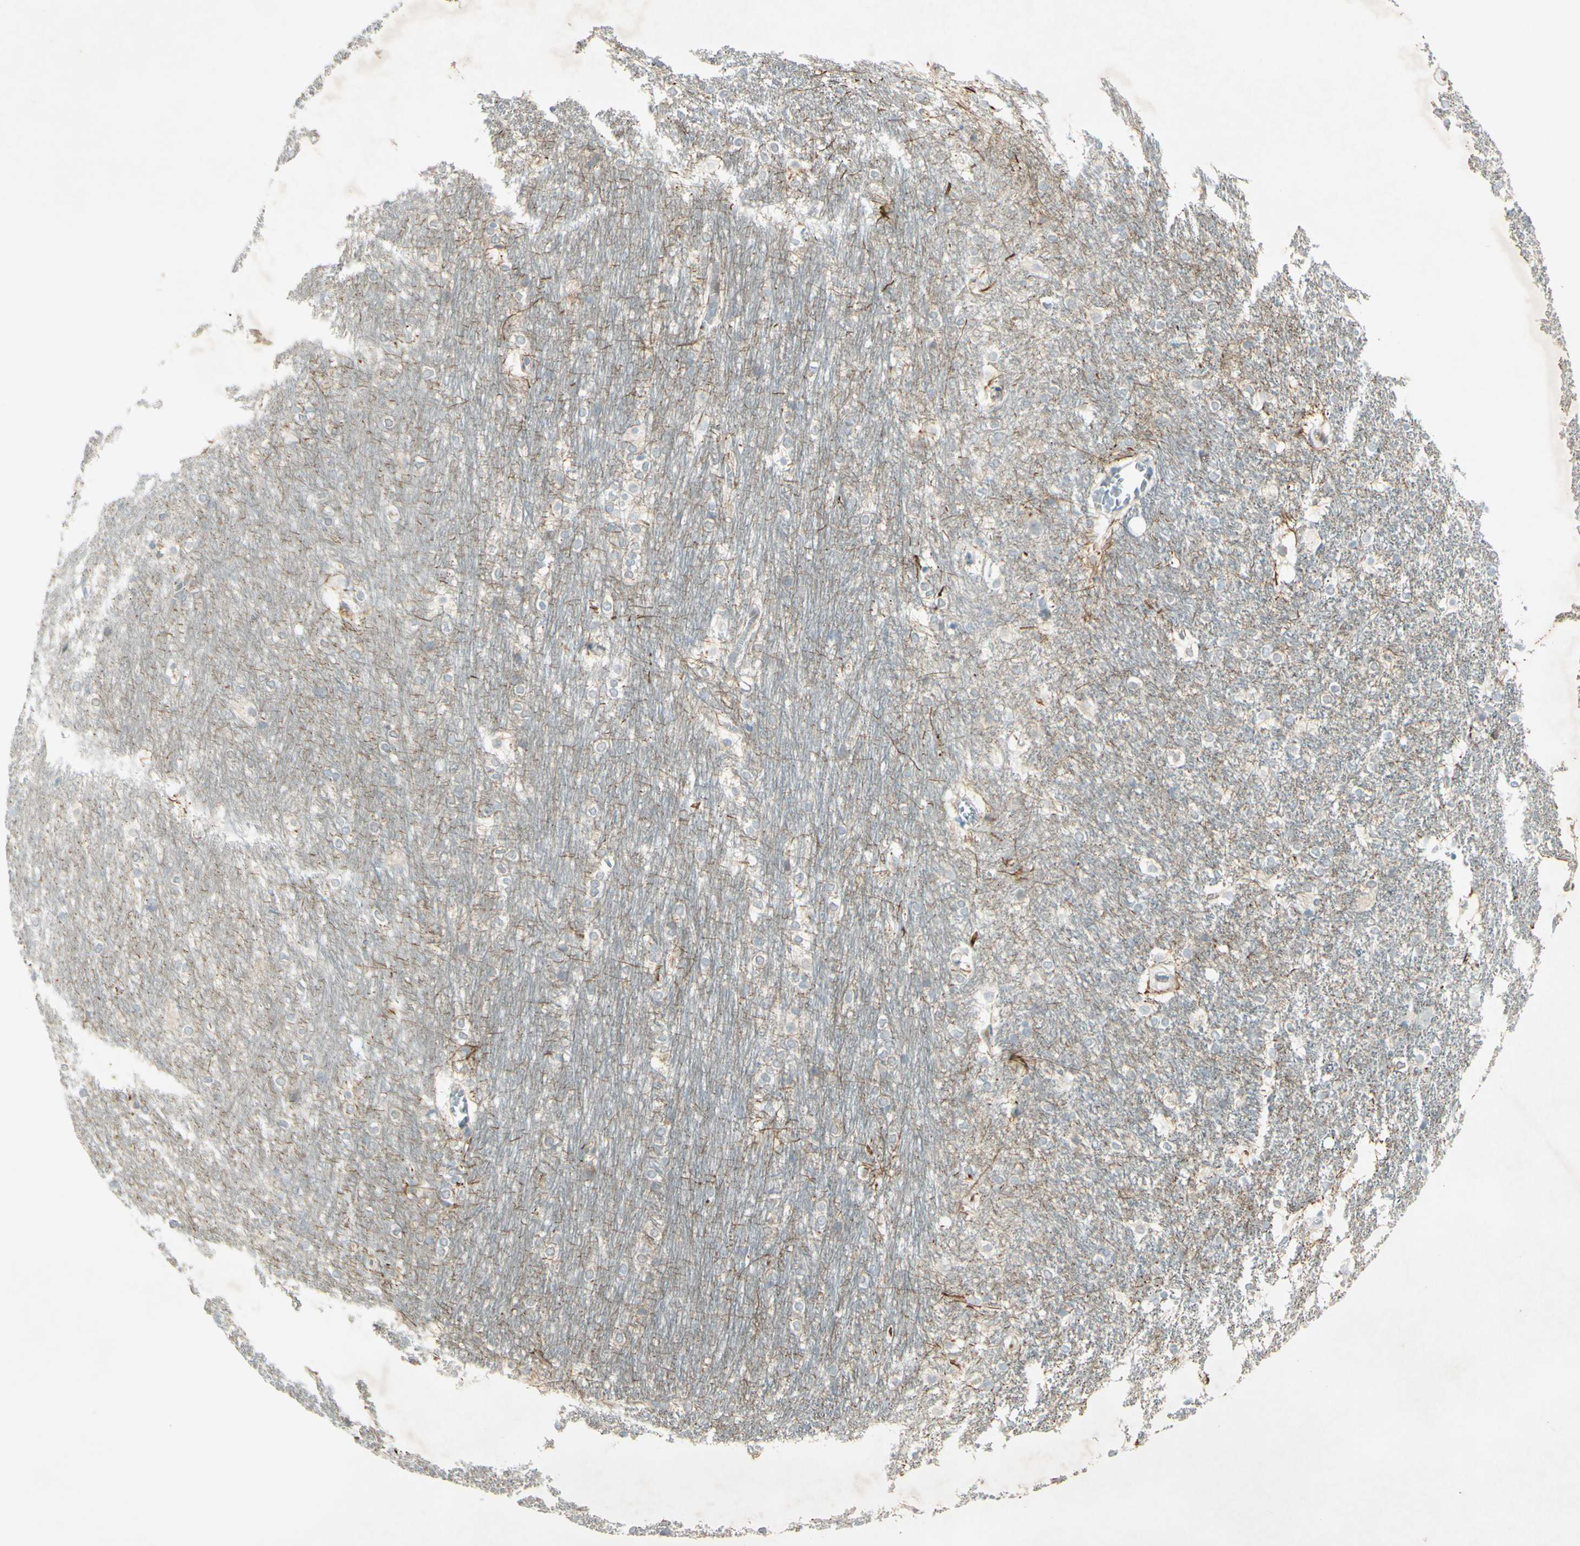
{"staining": {"intensity": "negative", "quantity": "none", "location": "none"}, "tissue": "hippocampus", "cell_type": "Glial cells", "image_type": "normal", "snomed": [{"axis": "morphology", "description": "Normal tissue, NOS"}, {"axis": "topography", "description": "Hippocampus"}], "caption": "Histopathology image shows no protein staining in glial cells of unremarkable hippocampus. (DAB (3,3'-diaminobenzidine) IHC, high magnification).", "gene": "C1orf159", "patient": {"sex": "female", "age": 19}}